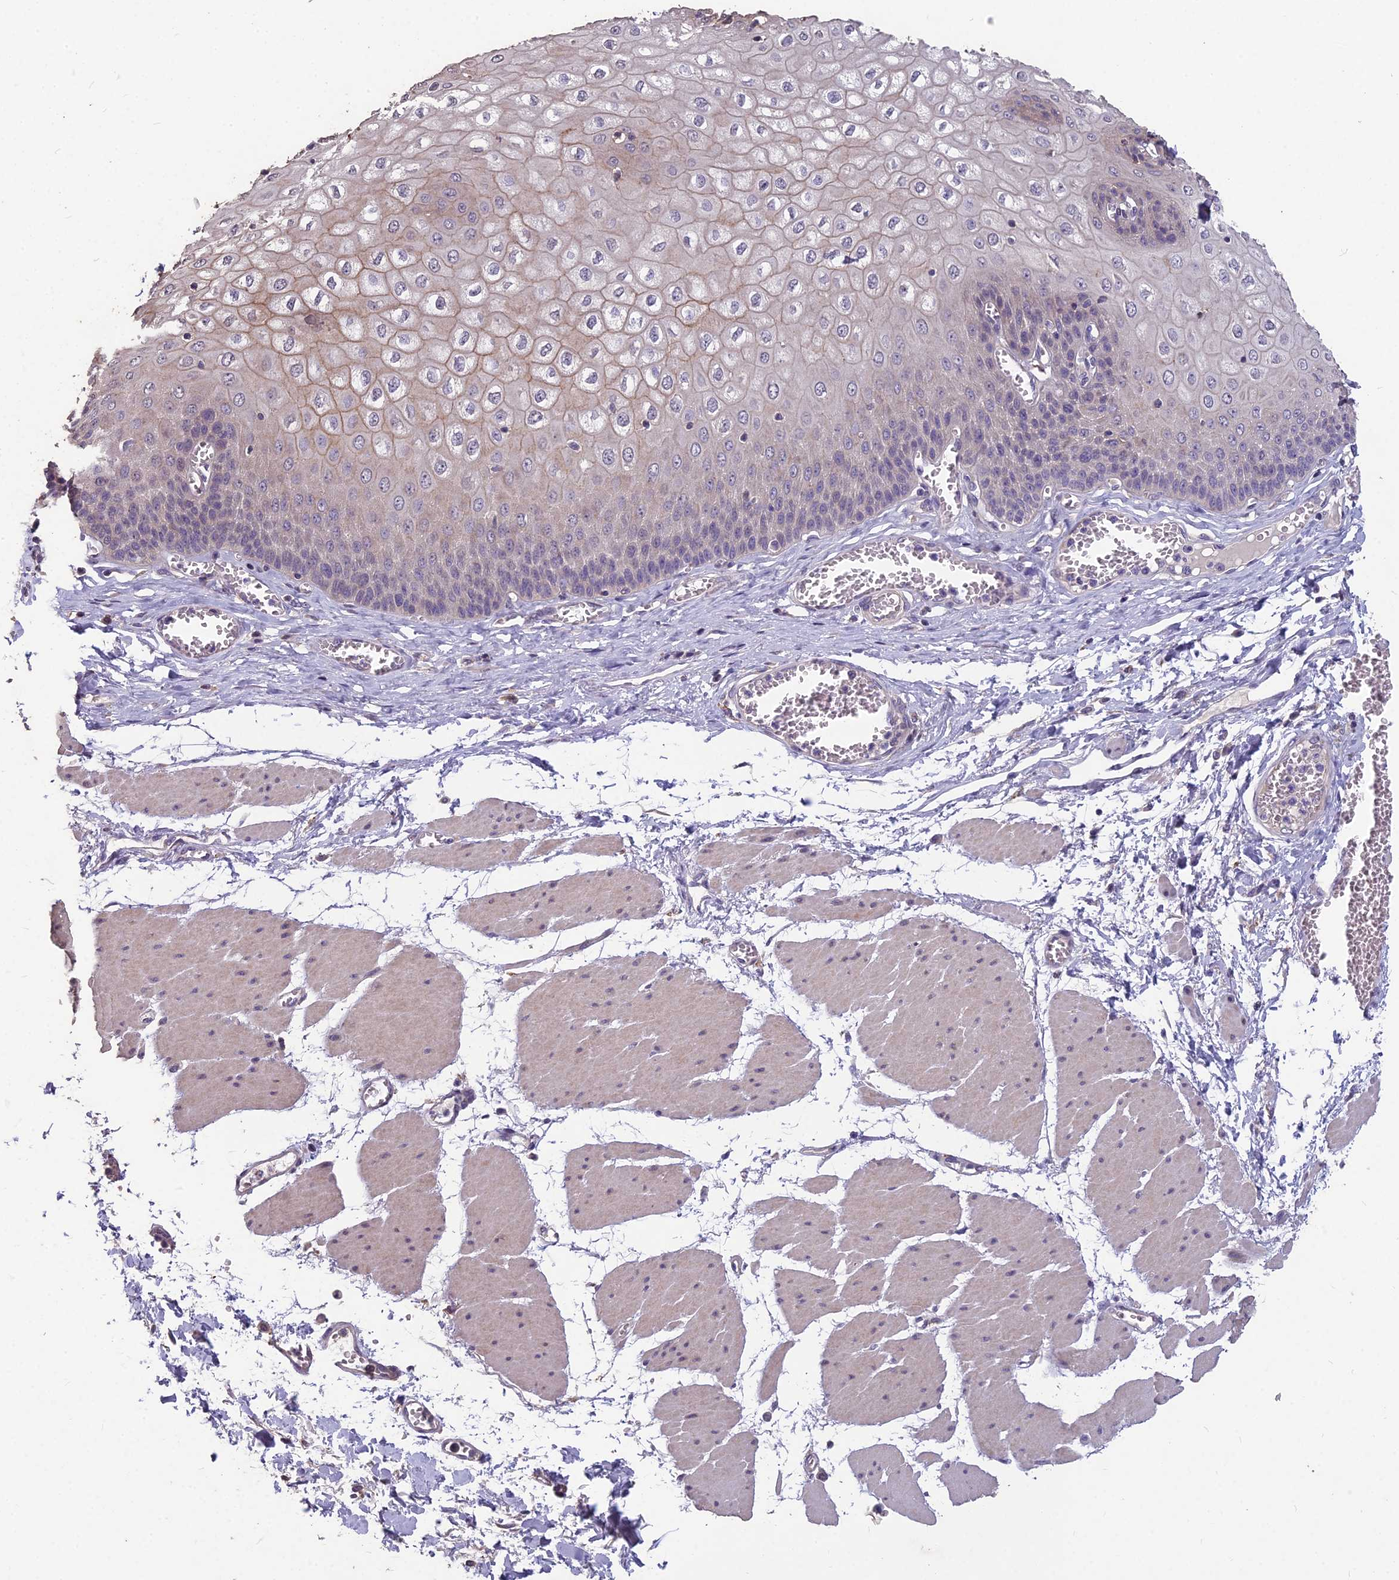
{"staining": {"intensity": "moderate", "quantity": "25%-75%", "location": "cytoplasmic/membranous"}, "tissue": "esophagus", "cell_type": "Squamous epithelial cells", "image_type": "normal", "snomed": [{"axis": "morphology", "description": "Normal tissue, NOS"}, {"axis": "topography", "description": "Esophagus"}], "caption": "The micrograph exhibits immunohistochemical staining of benign esophagus. There is moderate cytoplasmic/membranous staining is identified in about 25%-75% of squamous epithelial cells. (DAB IHC, brown staining for protein, blue staining for nuclei).", "gene": "CEACAM16", "patient": {"sex": "male", "age": 60}}